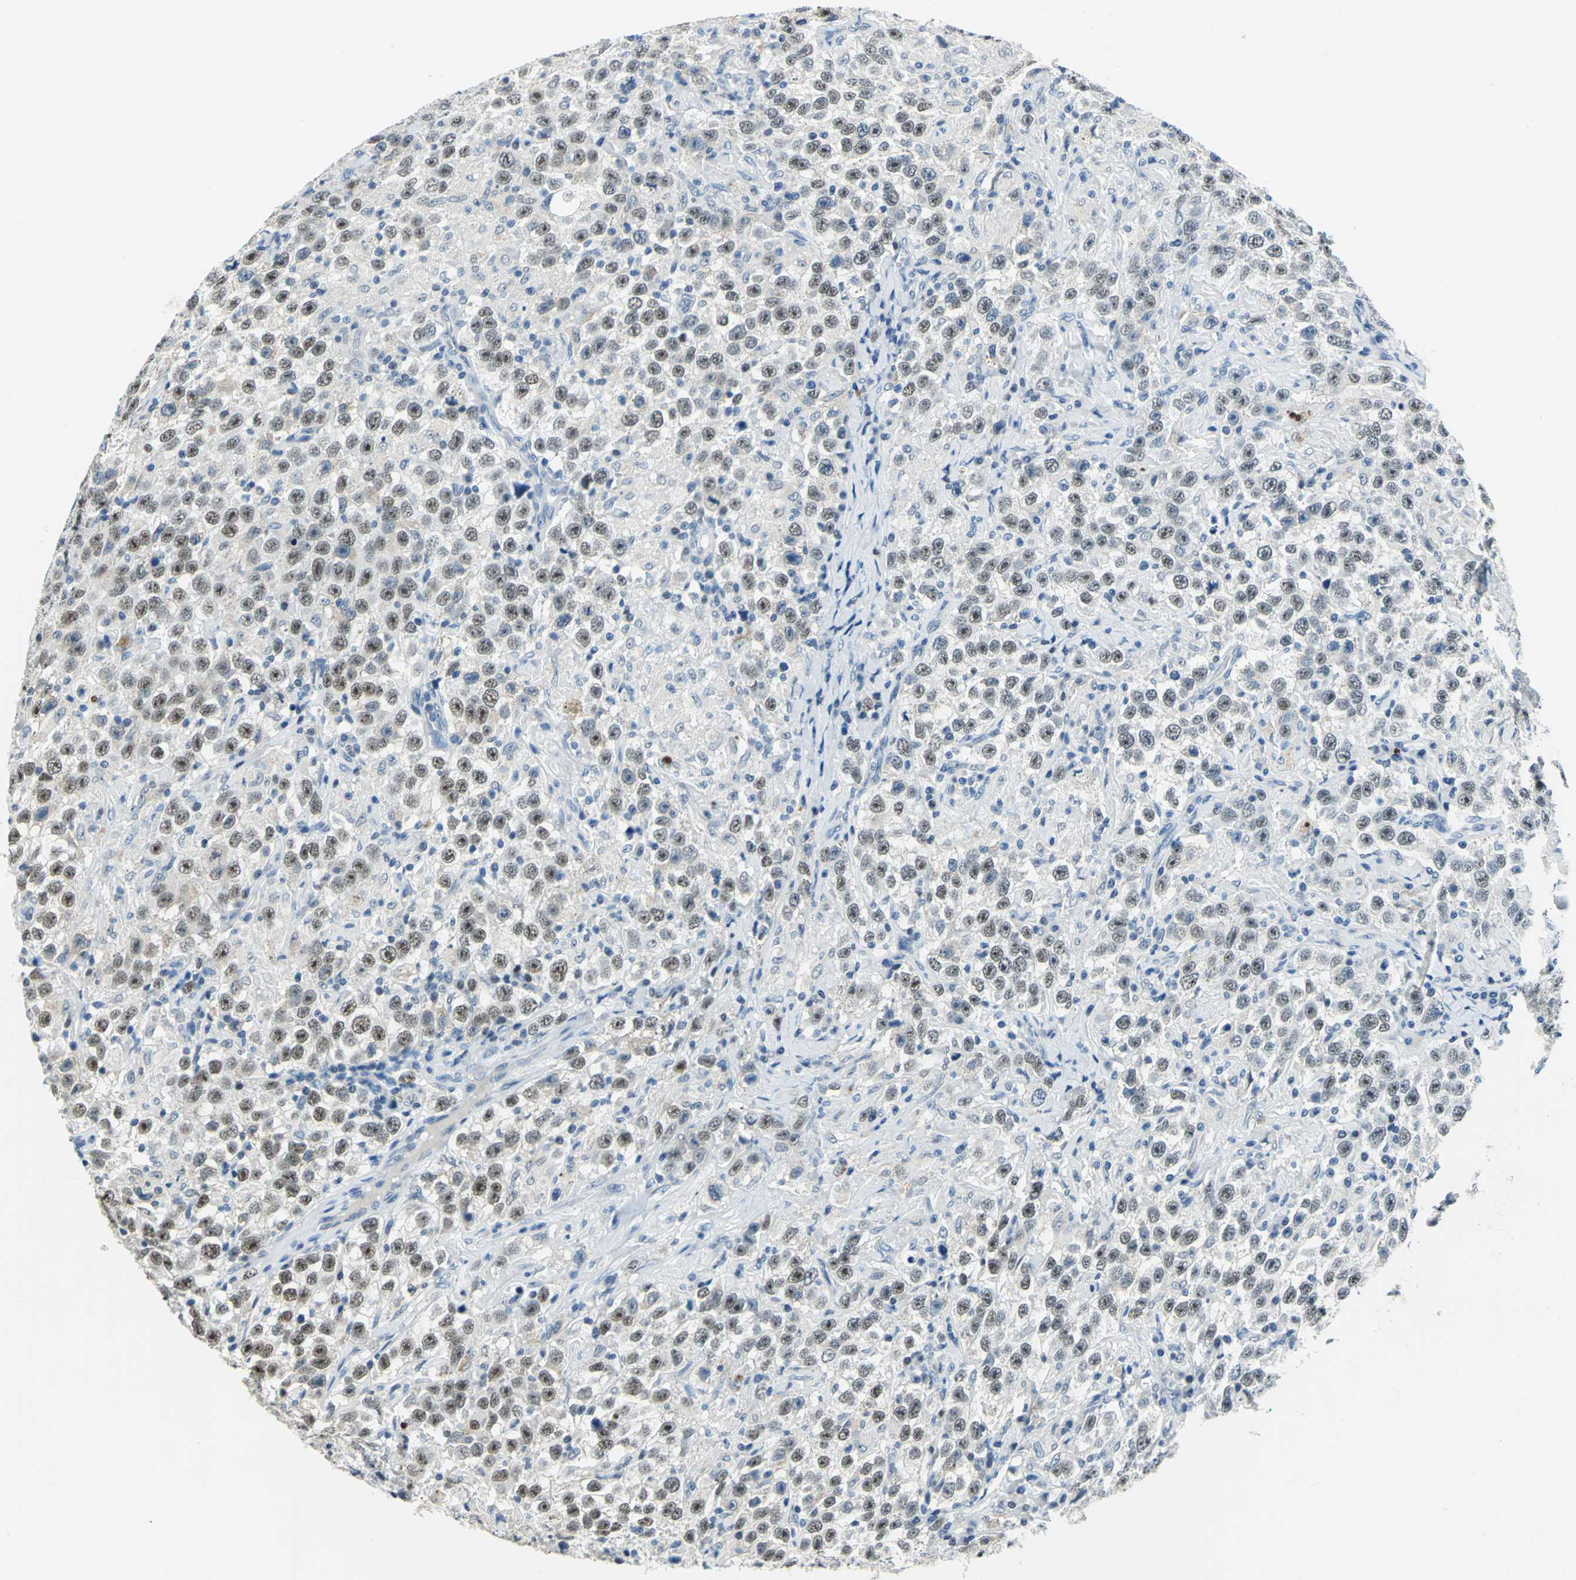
{"staining": {"intensity": "strong", "quantity": ">75%", "location": "nuclear"}, "tissue": "testis cancer", "cell_type": "Tumor cells", "image_type": "cancer", "snomed": [{"axis": "morphology", "description": "Seminoma, NOS"}, {"axis": "topography", "description": "Testis"}], "caption": "A brown stain labels strong nuclear staining of a protein in human testis seminoma tumor cells.", "gene": "RAD17", "patient": {"sex": "male", "age": 41}}